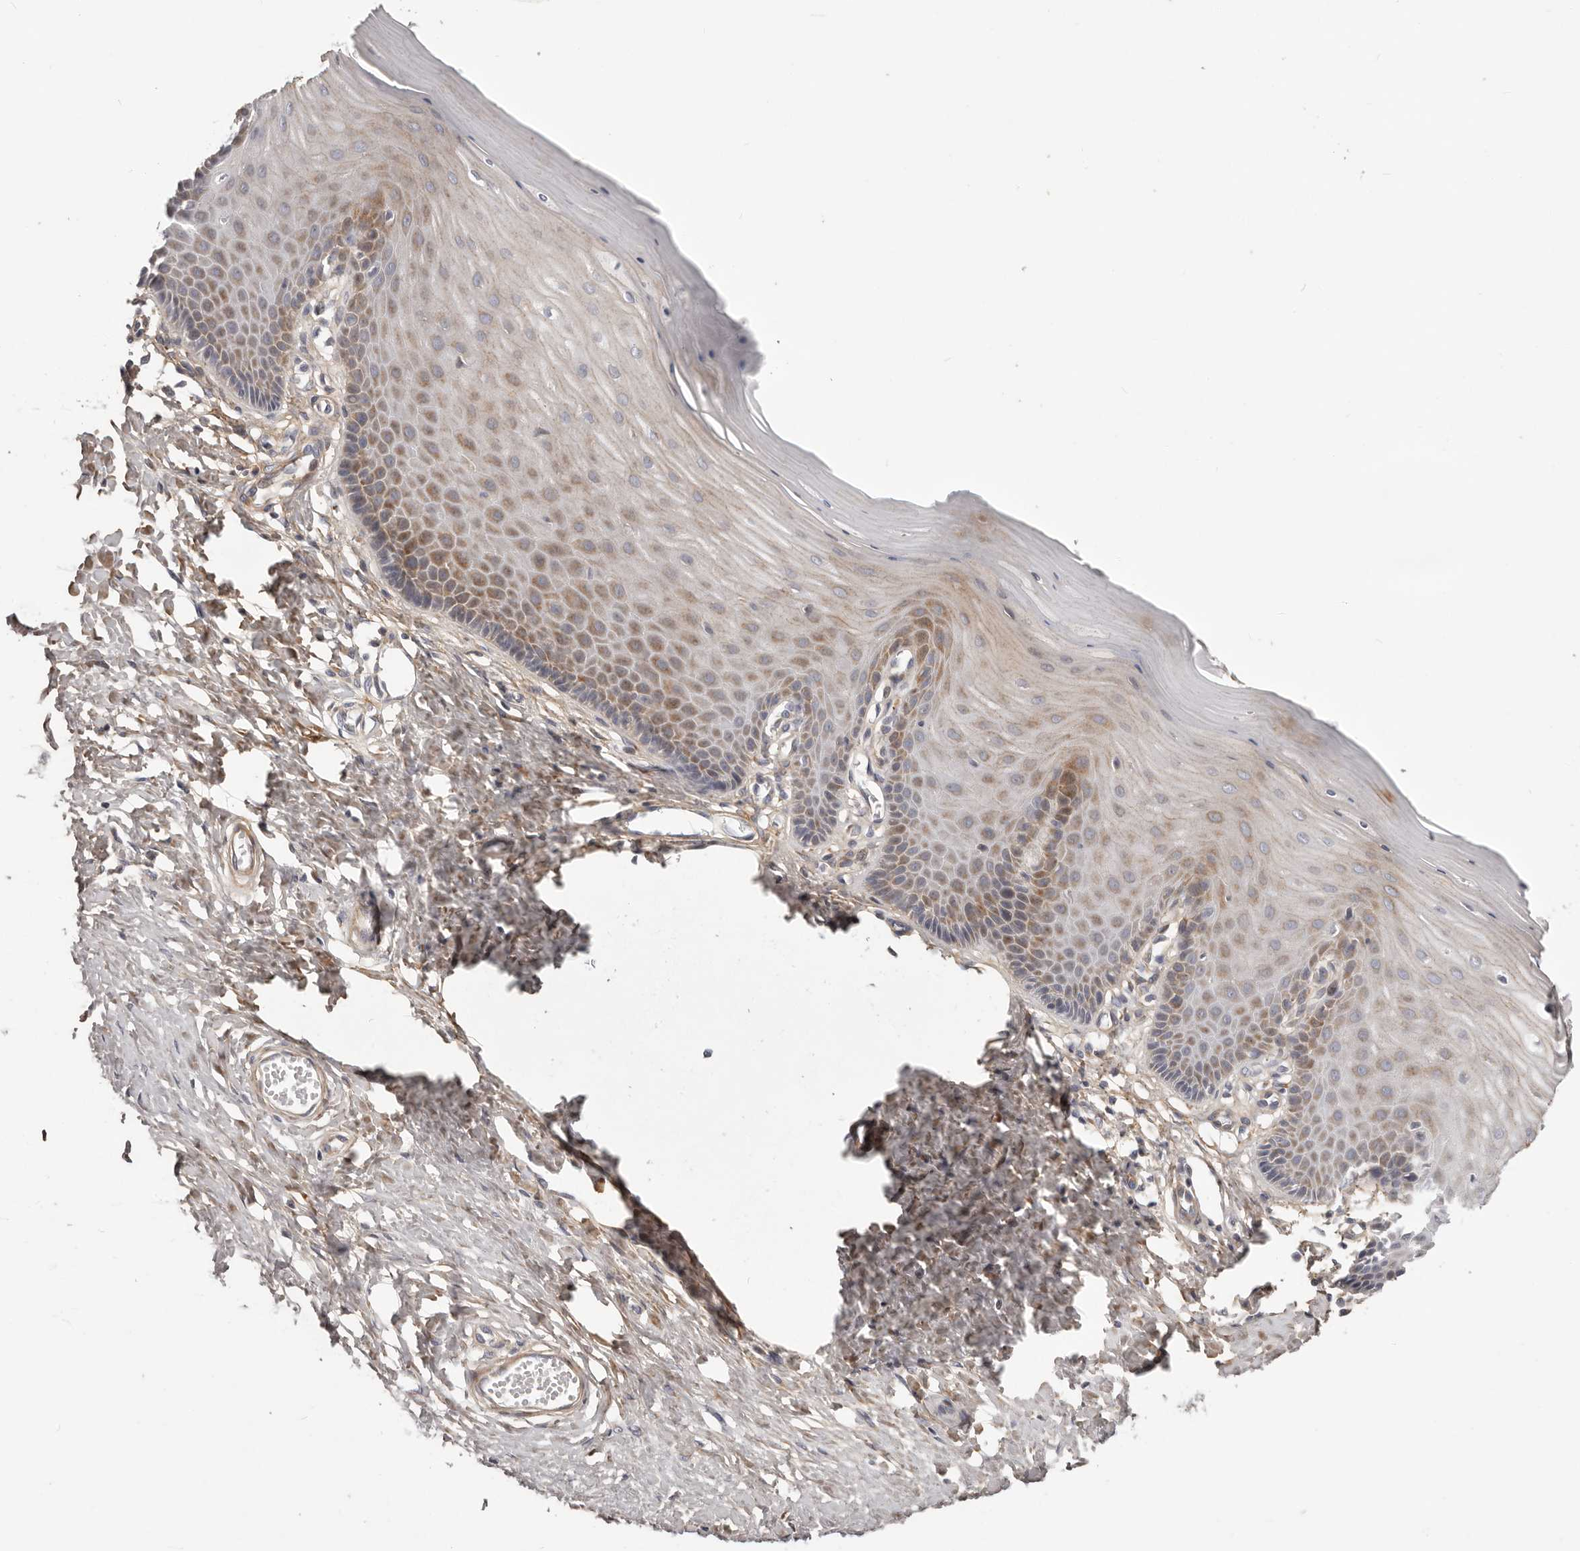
{"staining": {"intensity": "negative", "quantity": "none", "location": "none"}, "tissue": "cervix", "cell_type": "Glandular cells", "image_type": "normal", "snomed": [{"axis": "morphology", "description": "Normal tissue, NOS"}, {"axis": "topography", "description": "Cervix"}], "caption": "The image reveals no significant staining in glandular cells of cervix.", "gene": "MRPS10", "patient": {"sex": "female", "age": 55}}